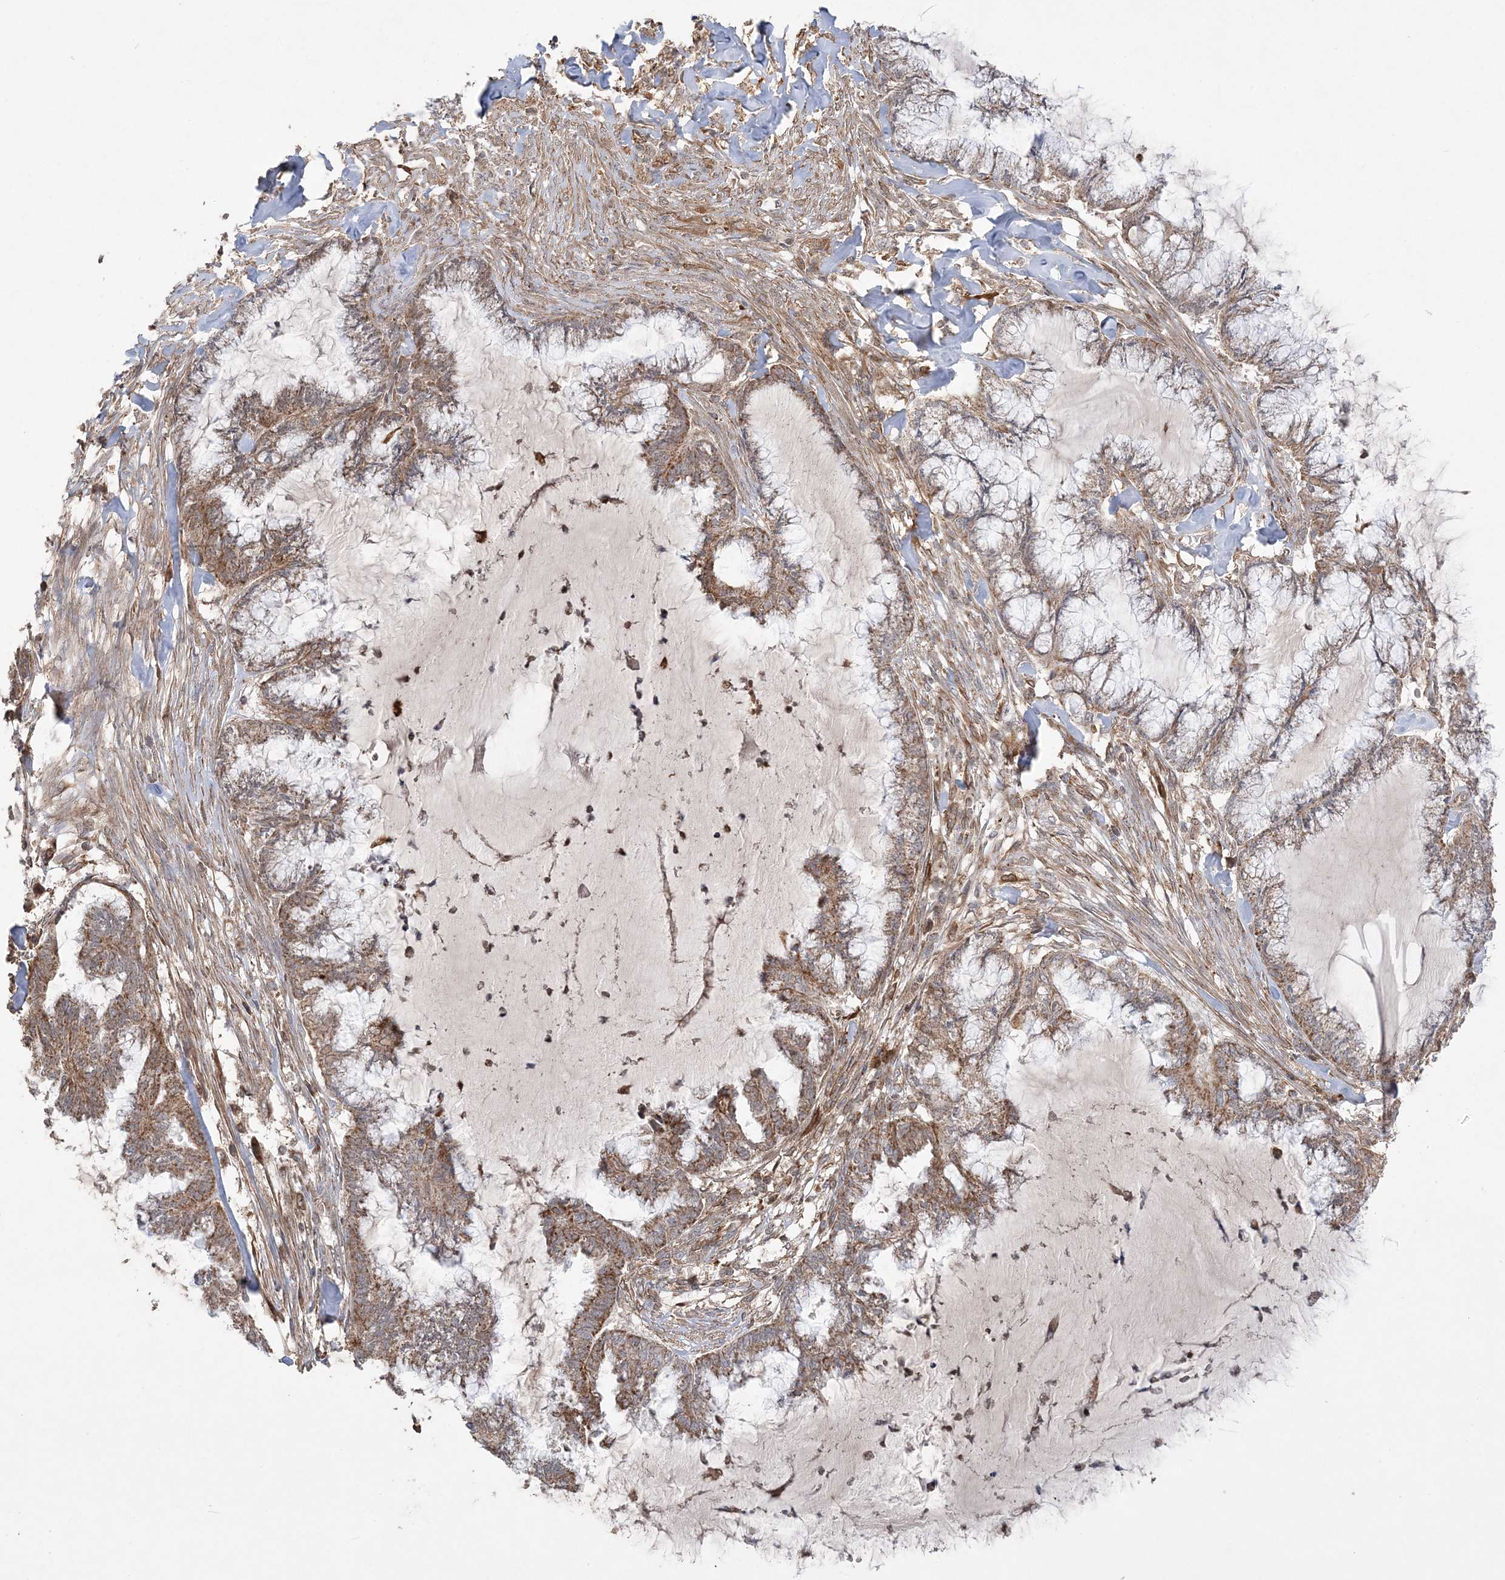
{"staining": {"intensity": "moderate", "quantity": ">75%", "location": "cytoplasmic/membranous"}, "tissue": "endometrial cancer", "cell_type": "Tumor cells", "image_type": "cancer", "snomed": [{"axis": "morphology", "description": "Adenocarcinoma, NOS"}, {"axis": "topography", "description": "Endometrium"}], "caption": "Human endometrial cancer stained for a protein (brown) demonstrates moderate cytoplasmic/membranous positive positivity in about >75% of tumor cells.", "gene": "SCLT1", "patient": {"sex": "female", "age": 86}}